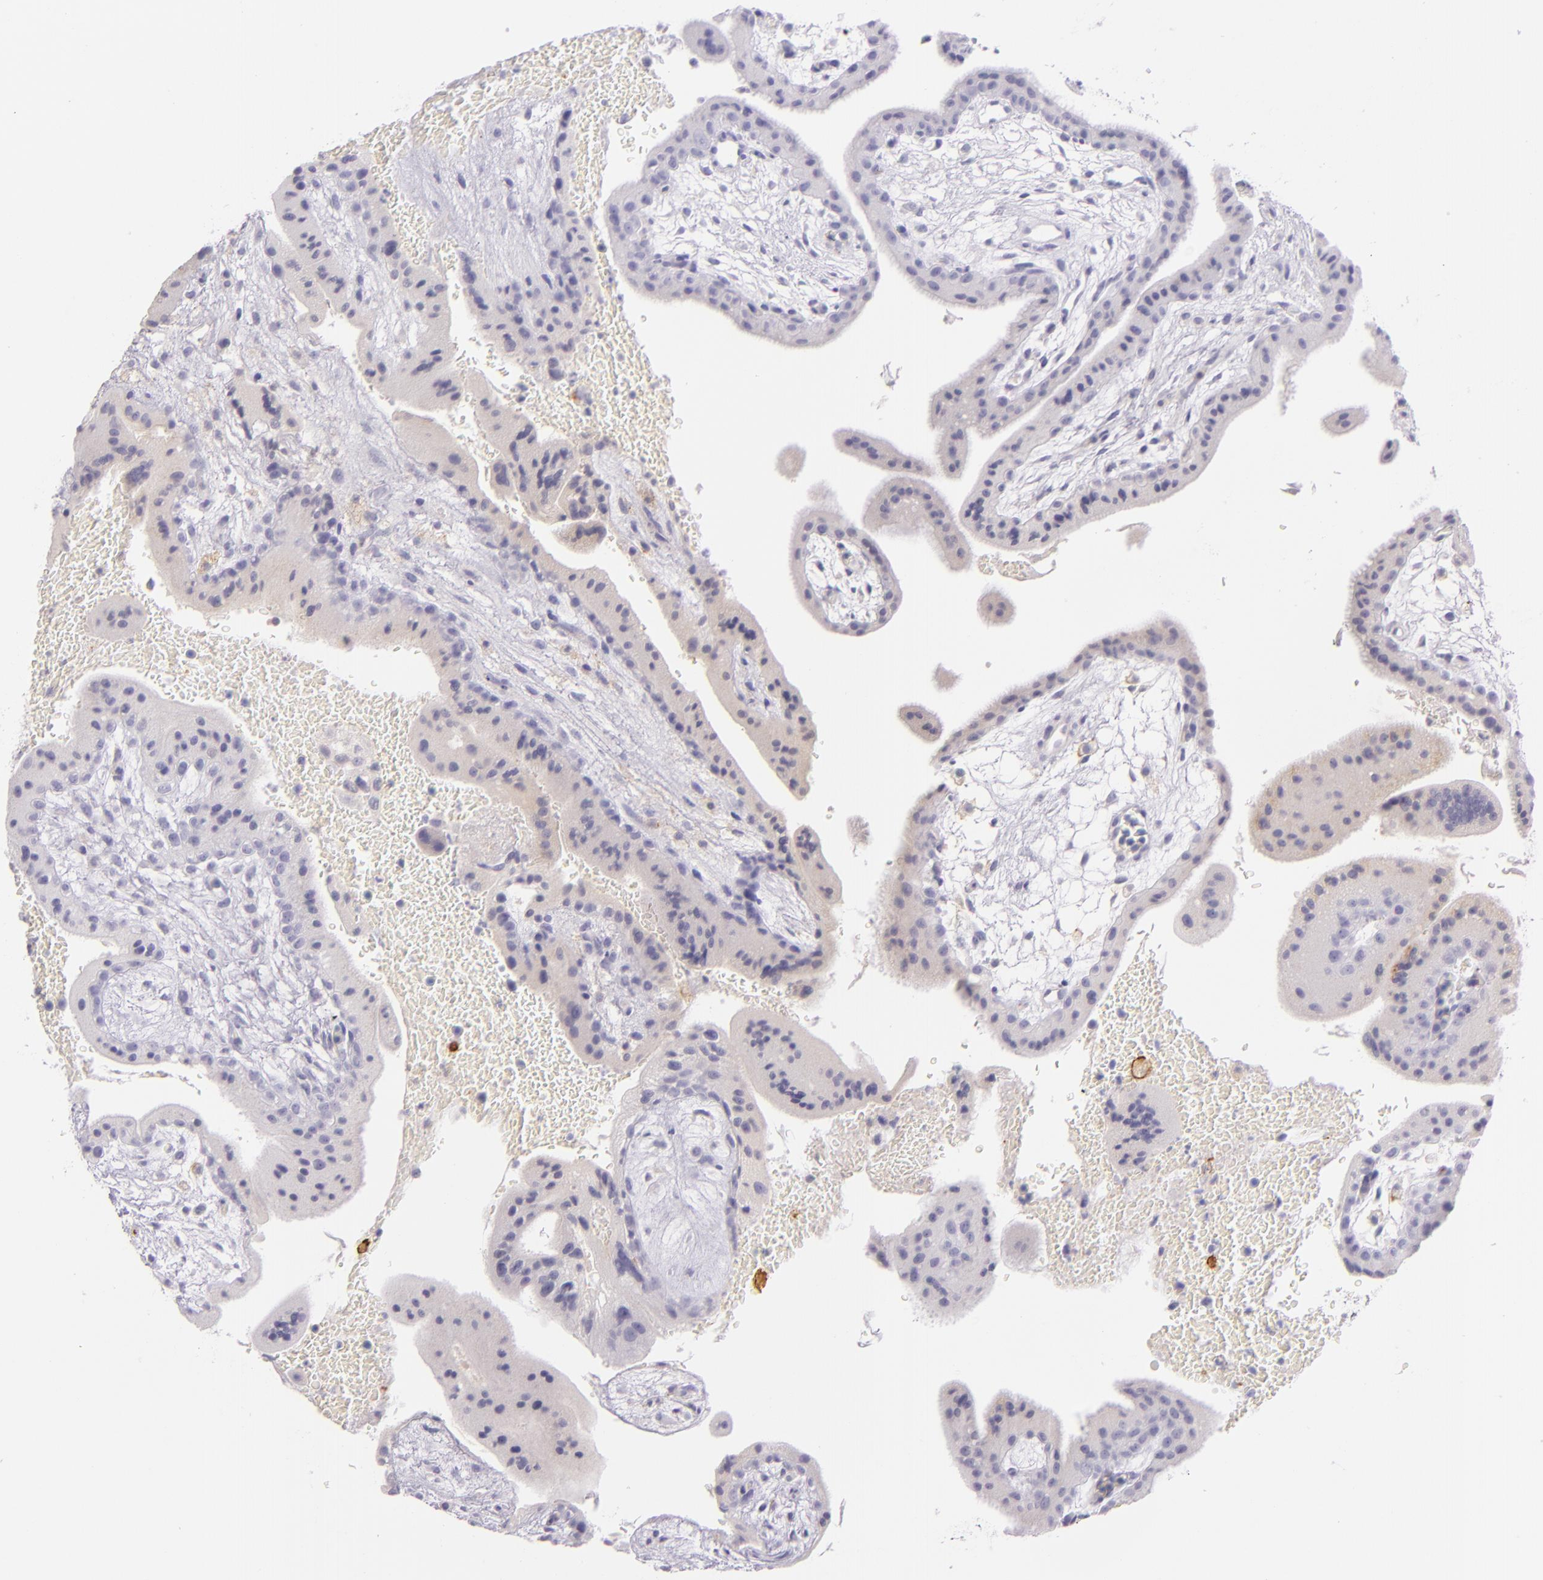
{"staining": {"intensity": "negative", "quantity": "none", "location": "none"}, "tissue": "placenta", "cell_type": "Decidual cells", "image_type": "normal", "snomed": [{"axis": "morphology", "description": "Normal tissue, NOS"}, {"axis": "topography", "description": "Placenta"}], "caption": "An IHC histopathology image of unremarkable placenta is shown. There is no staining in decidual cells of placenta.", "gene": "ICAM1", "patient": {"sex": "female", "age": 35}}